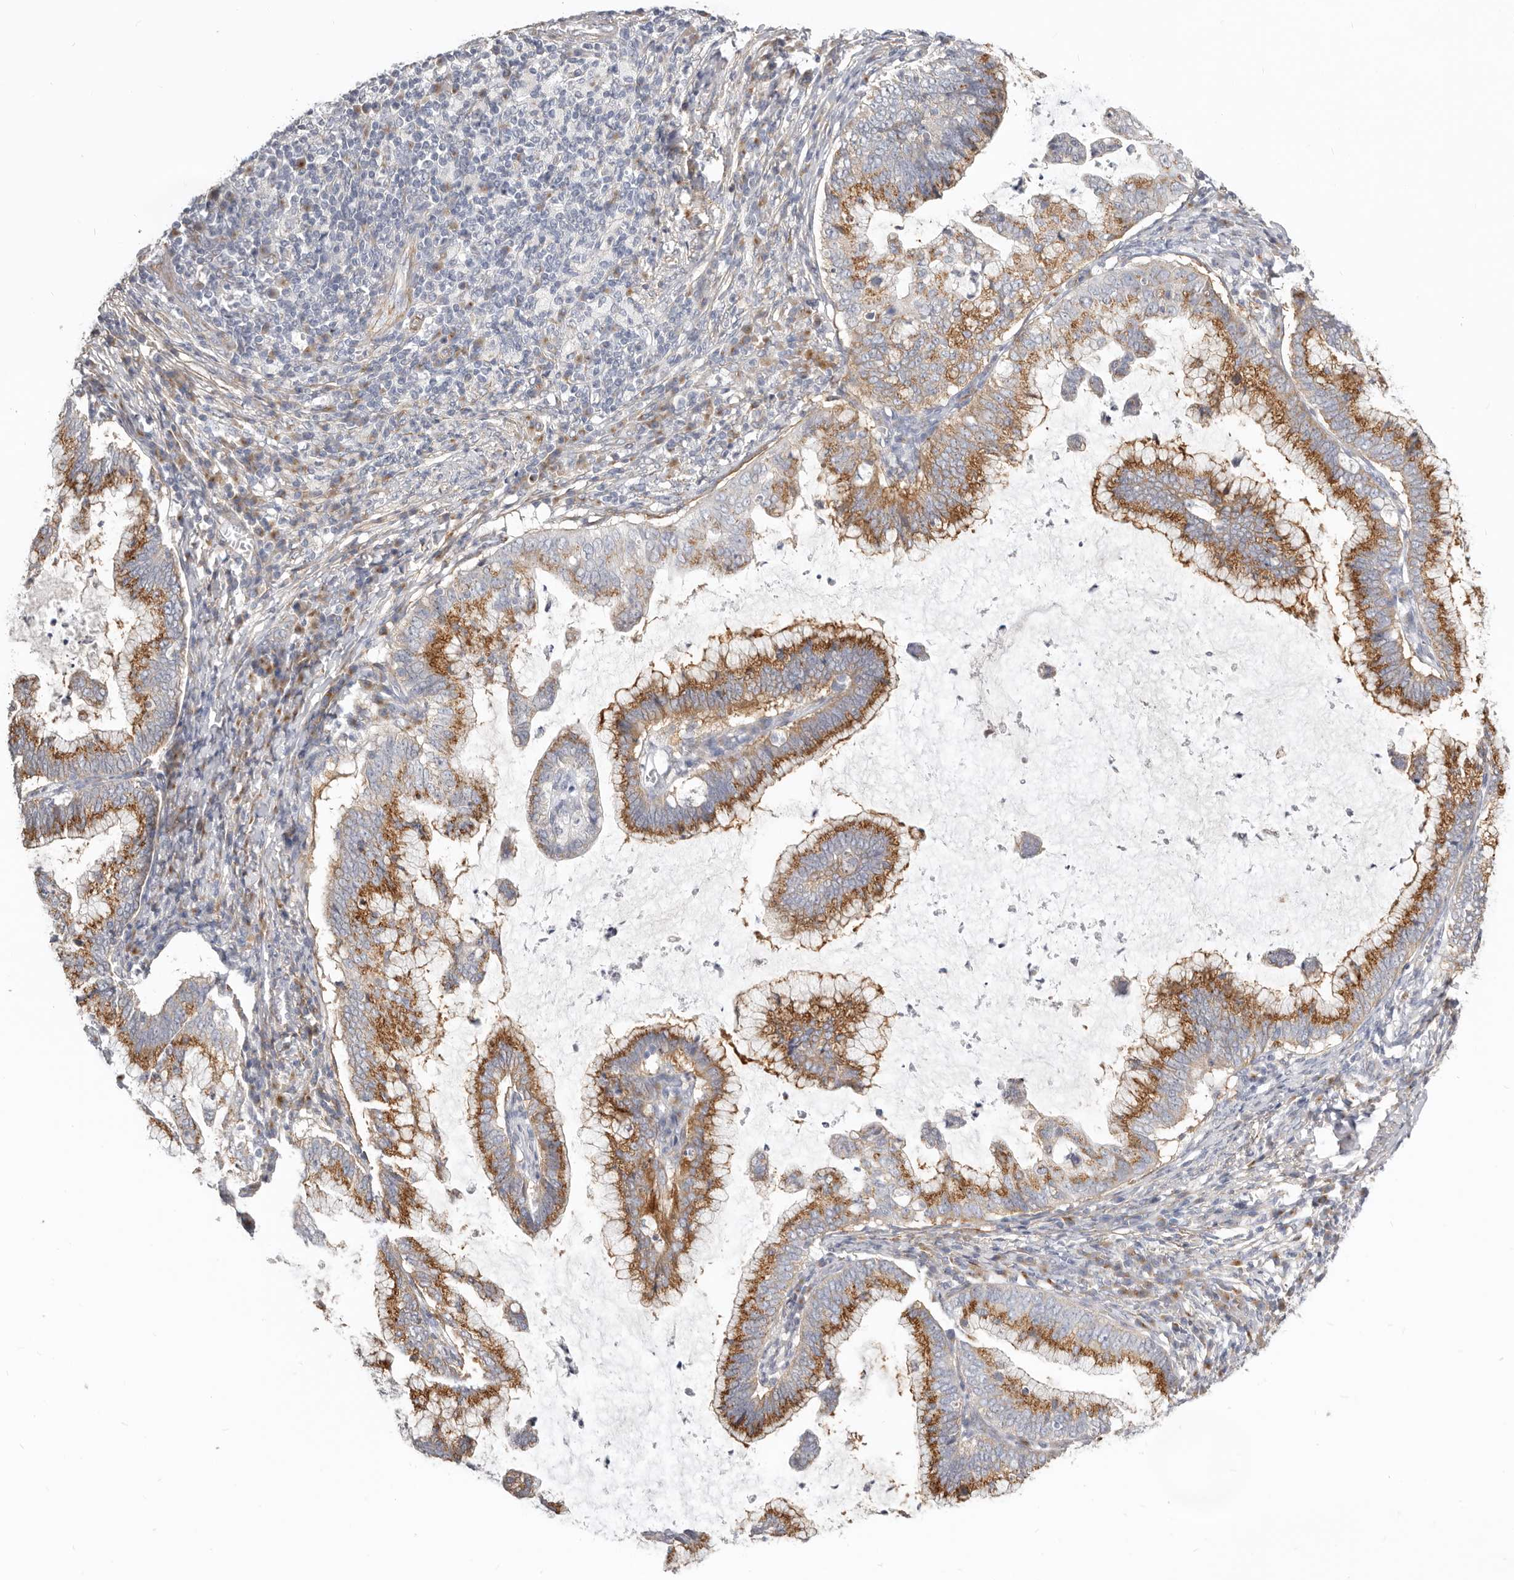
{"staining": {"intensity": "moderate", "quantity": ">75%", "location": "cytoplasmic/membranous"}, "tissue": "cervical cancer", "cell_type": "Tumor cells", "image_type": "cancer", "snomed": [{"axis": "morphology", "description": "Adenocarcinoma, NOS"}, {"axis": "topography", "description": "Cervix"}], "caption": "Cervical adenocarcinoma stained with a protein marker displays moderate staining in tumor cells.", "gene": "RABAC1", "patient": {"sex": "female", "age": 36}}